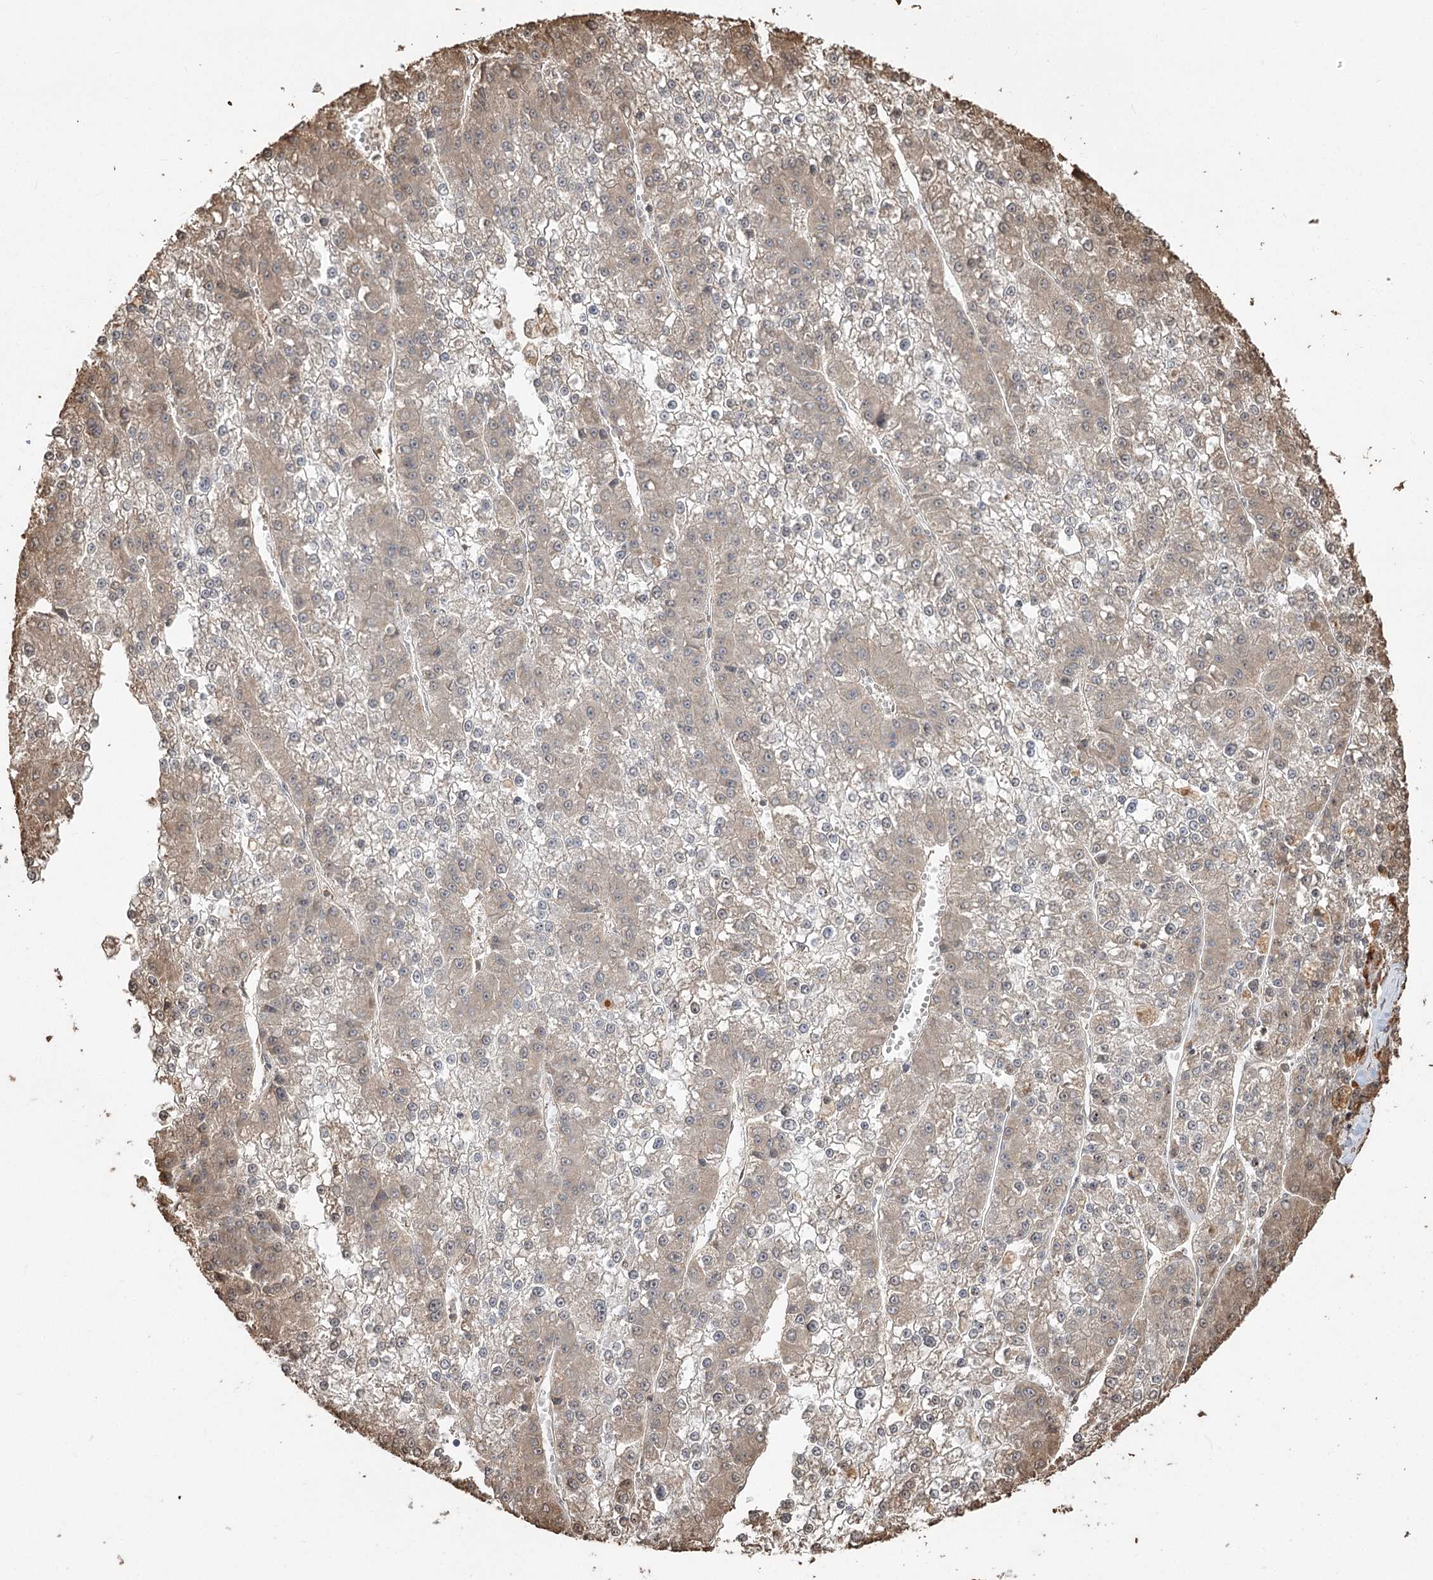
{"staining": {"intensity": "weak", "quantity": "<25%", "location": "cytoplasmic/membranous"}, "tissue": "liver cancer", "cell_type": "Tumor cells", "image_type": "cancer", "snomed": [{"axis": "morphology", "description": "Carcinoma, Hepatocellular, NOS"}, {"axis": "topography", "description": "Liver"}], "caption": "Tumor cells show no significant expression in hepatocellular carcinoma (liver).", "gene": "PLCH1", "patient": {"sex": "female", "age": 73}}